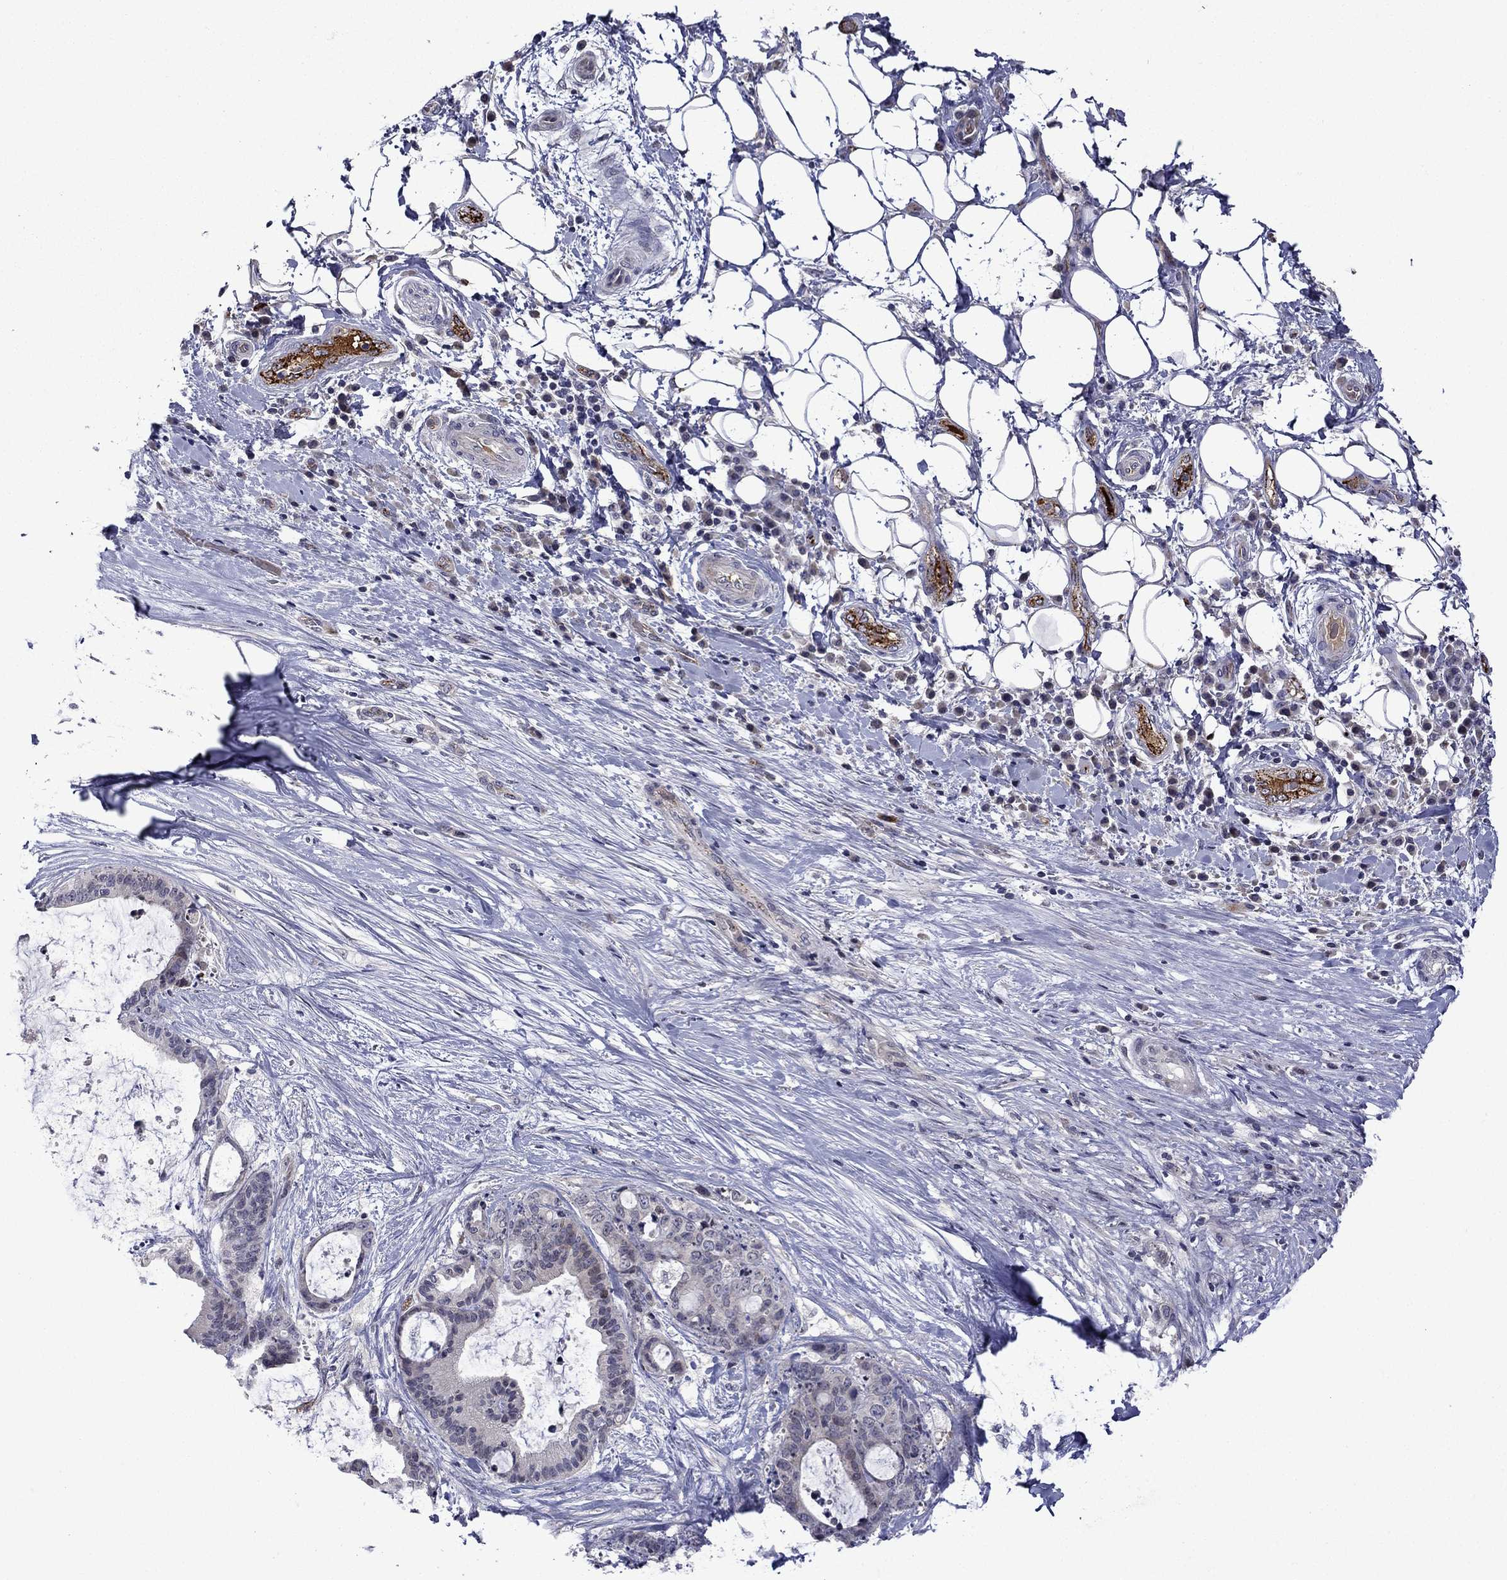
{"staining": {"intensity": "negative", "quantity": "none", "location": "none"}, "tissue": "liver cancer", "cell_type": "Tumor cells", "image_type": "cancer", "snomed": [{"axis": "morphology", "description": "Cholangiocarcinoma"}, {"axis": "topography", "description": "Liver"}], "caption": "Image shows no protein expression in tumor cells of cholangiocarcinoma (liver) tissue.", "gene": "SLITRK1", "patient": {"sex": "female", "age": 73}}